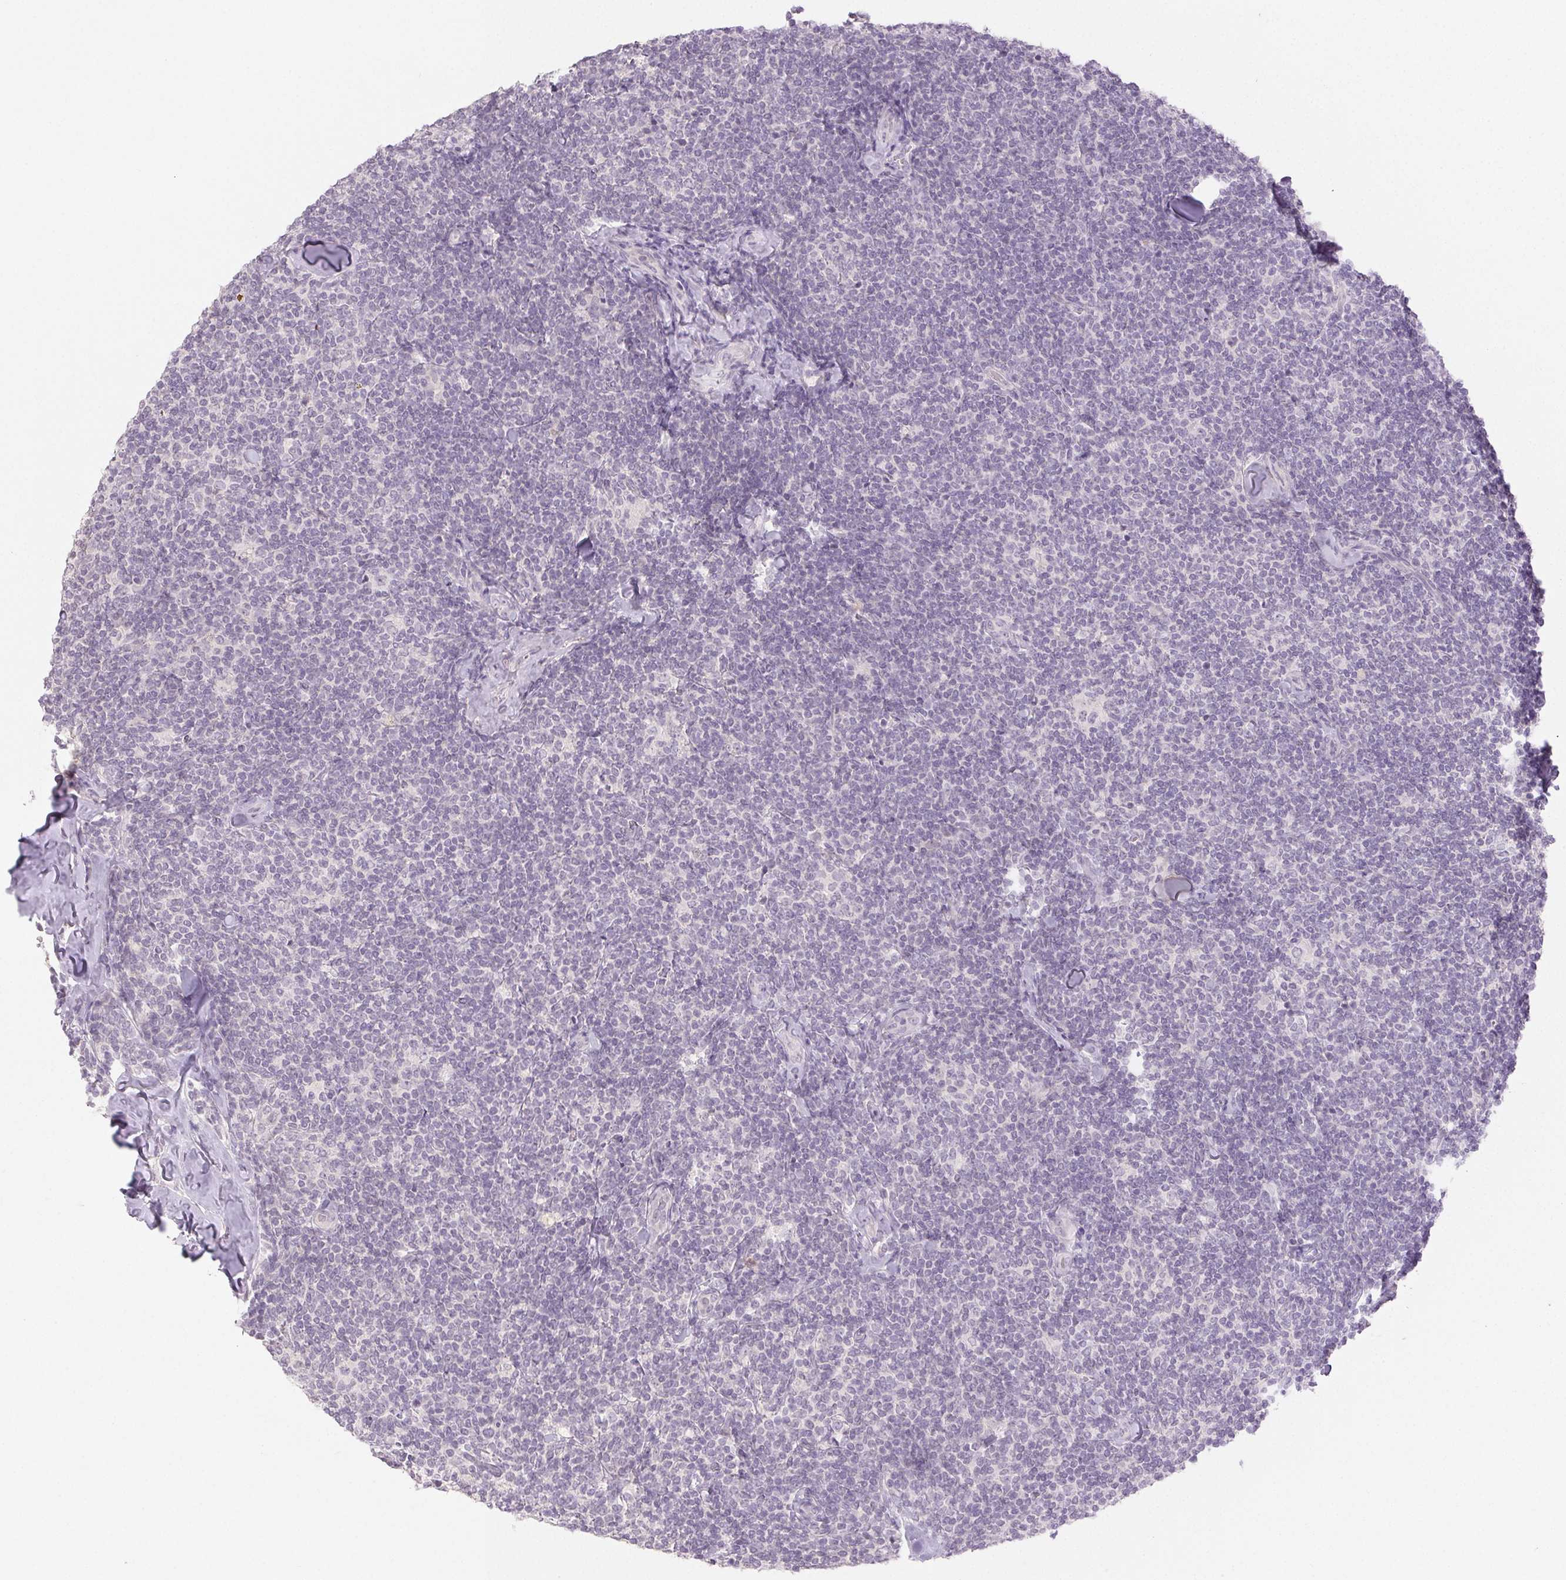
{"staining": {"intensity": "negative", "quantity": "none", "location": "none"}, "tissue": "lymphoma", "cell_type": "Tumor cells", "image_type": "cancer", "snomed": [{"axis": "morphology", "description": "Malignant lymphoma, non-Hodgkin's type, Low grade"}, {"axis": "topography", "description": "Lymph node"}], "caption": "This is an IHC histopathology image of human lymphoma. There is no staining in tumor cells.", "gene": "PI3", "patient": {"sex": "female", "age": 56}}